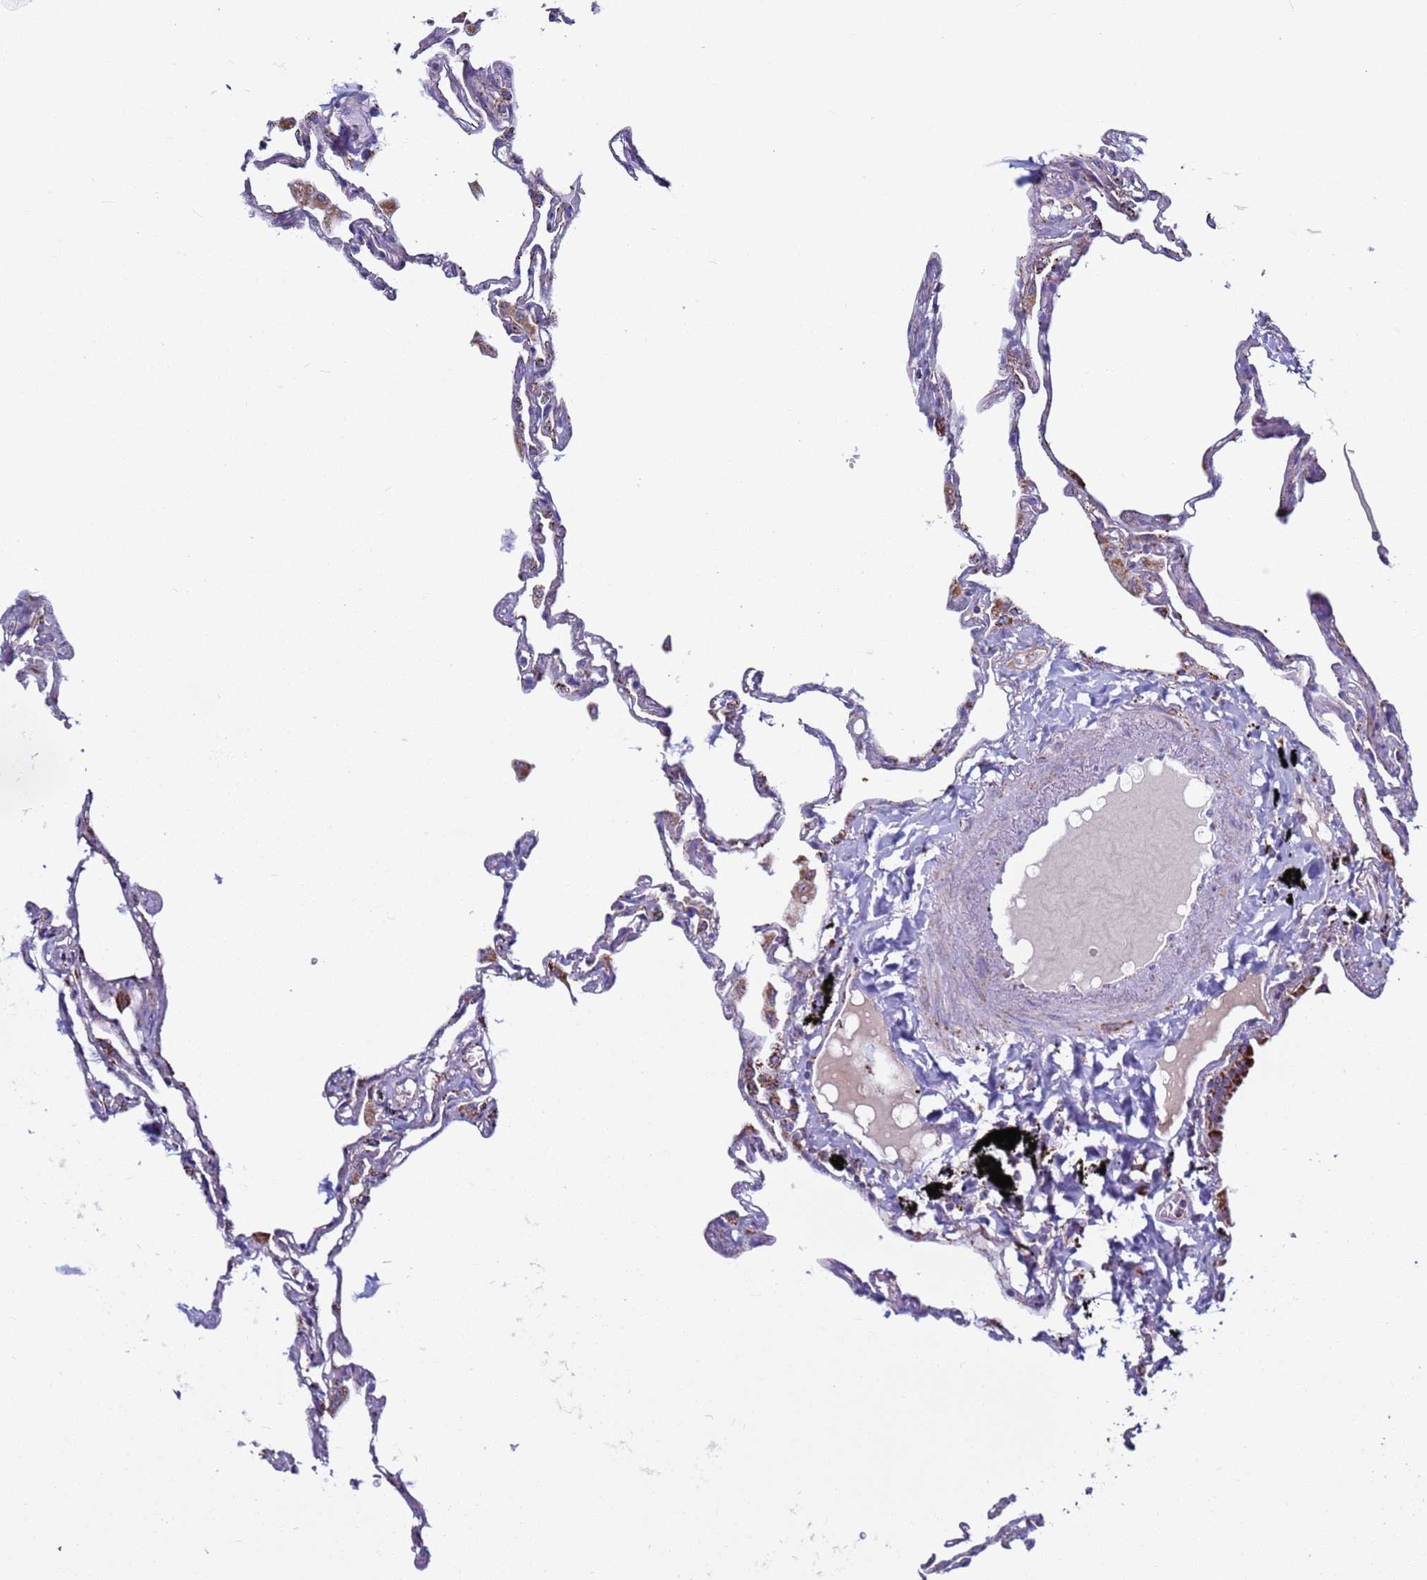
{"staining": {"intensity": "negative", "quantity": "none", "location": "none"}, "tissue": "lung", "cell_type": "Alveolar cells", "image_type": "normal", "snomed": [{"axis": "morphology", "description": "Normal tissue, NOS"}, {"axis": "topography", "description": "Lung"}], "caption": "Alveolar cells are negative for brown protein staining in normal lung. (DAB IHC with hematoxylin counter stain).", "gene": "ZBTB39", "patient": {"sex": "female", "age": 67}}